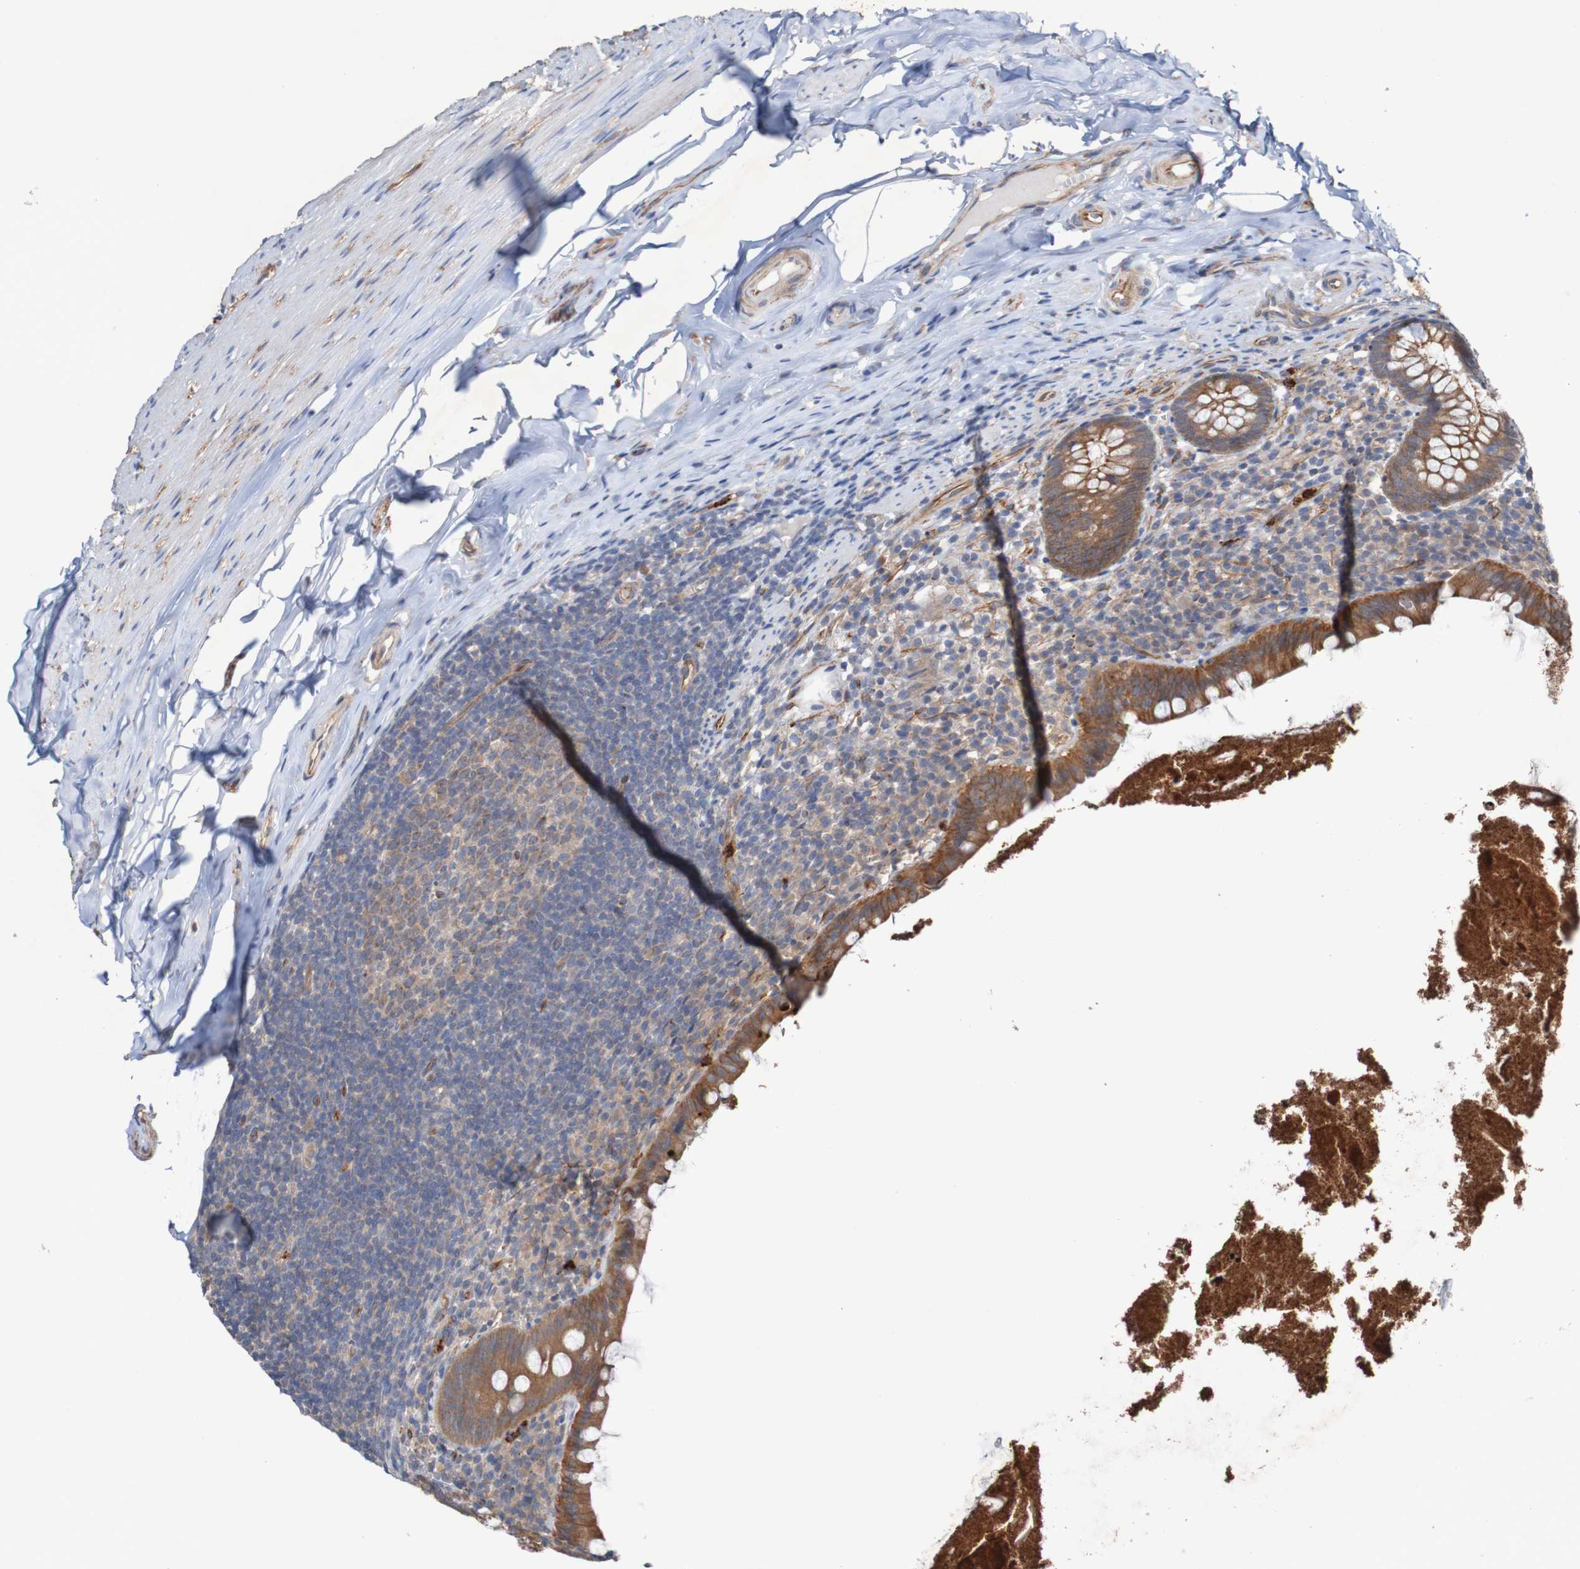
{"staining": {"intensity": "moderate", "quantity": ">75%", "location": "cytoplasmic/membranous"}, "tissue": "appendix", "cell_type": "Glandular cells", "image_type": "normal", "snomed": [{"axis": "morphology", "description": "Normal tissue, NOS"}, {"axis": "topography", "description": "Appendix"}], "caption": "High-magnification brightfield microscopy of benign appendix stained with DAB (3,3'-diaminobenzidine) (brown) and counterstained with hematoxylin (blue). glandular cells exhibit moderate cytoplasmic/membranous expression is seen in about>75% of cells.", "gene": "ST8SIA6", "patient": {"sex": "male", "age": 52}}